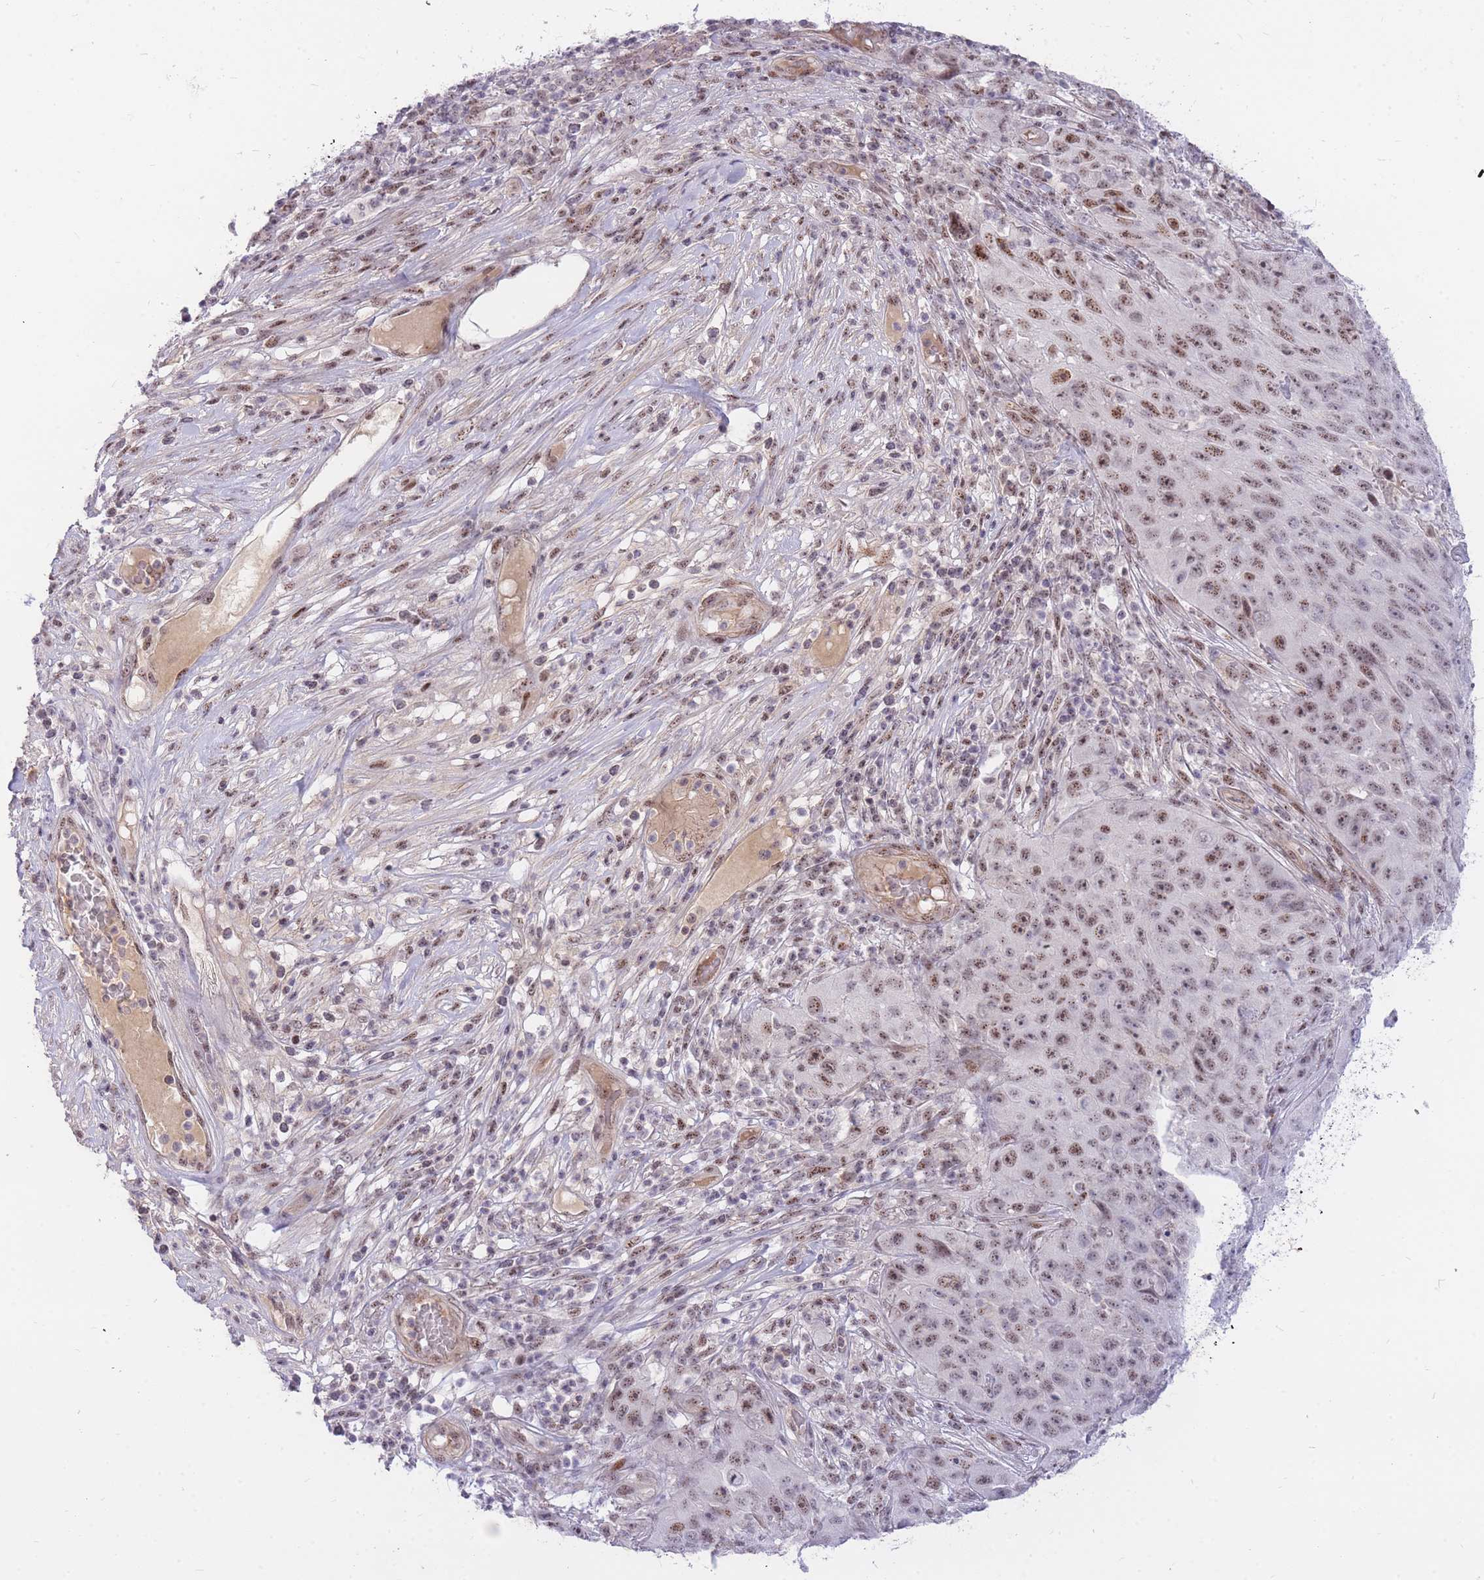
{"staining": {"intensity": "moderate", "quantity": ">75%", "location": "nuclear"}, "tissue": "skin cancer", "cell_type": "Tumor cells", "image_type": "cancer", "snomed": [{"axis": "morphology", "description": "Squamous cell carcinoma, NOS"}, {"axis": "topography", "description": "Skin"}], "caption": "DAB (3,3'-diaminobenzidine) immunohistochemical staining of human squamous cell carcinoma (skin) displays moderate nuclear protein expression in about >75% of tumor cells.", "gene": "TLE2", "patient": {"sex": "female", "age": 87}}